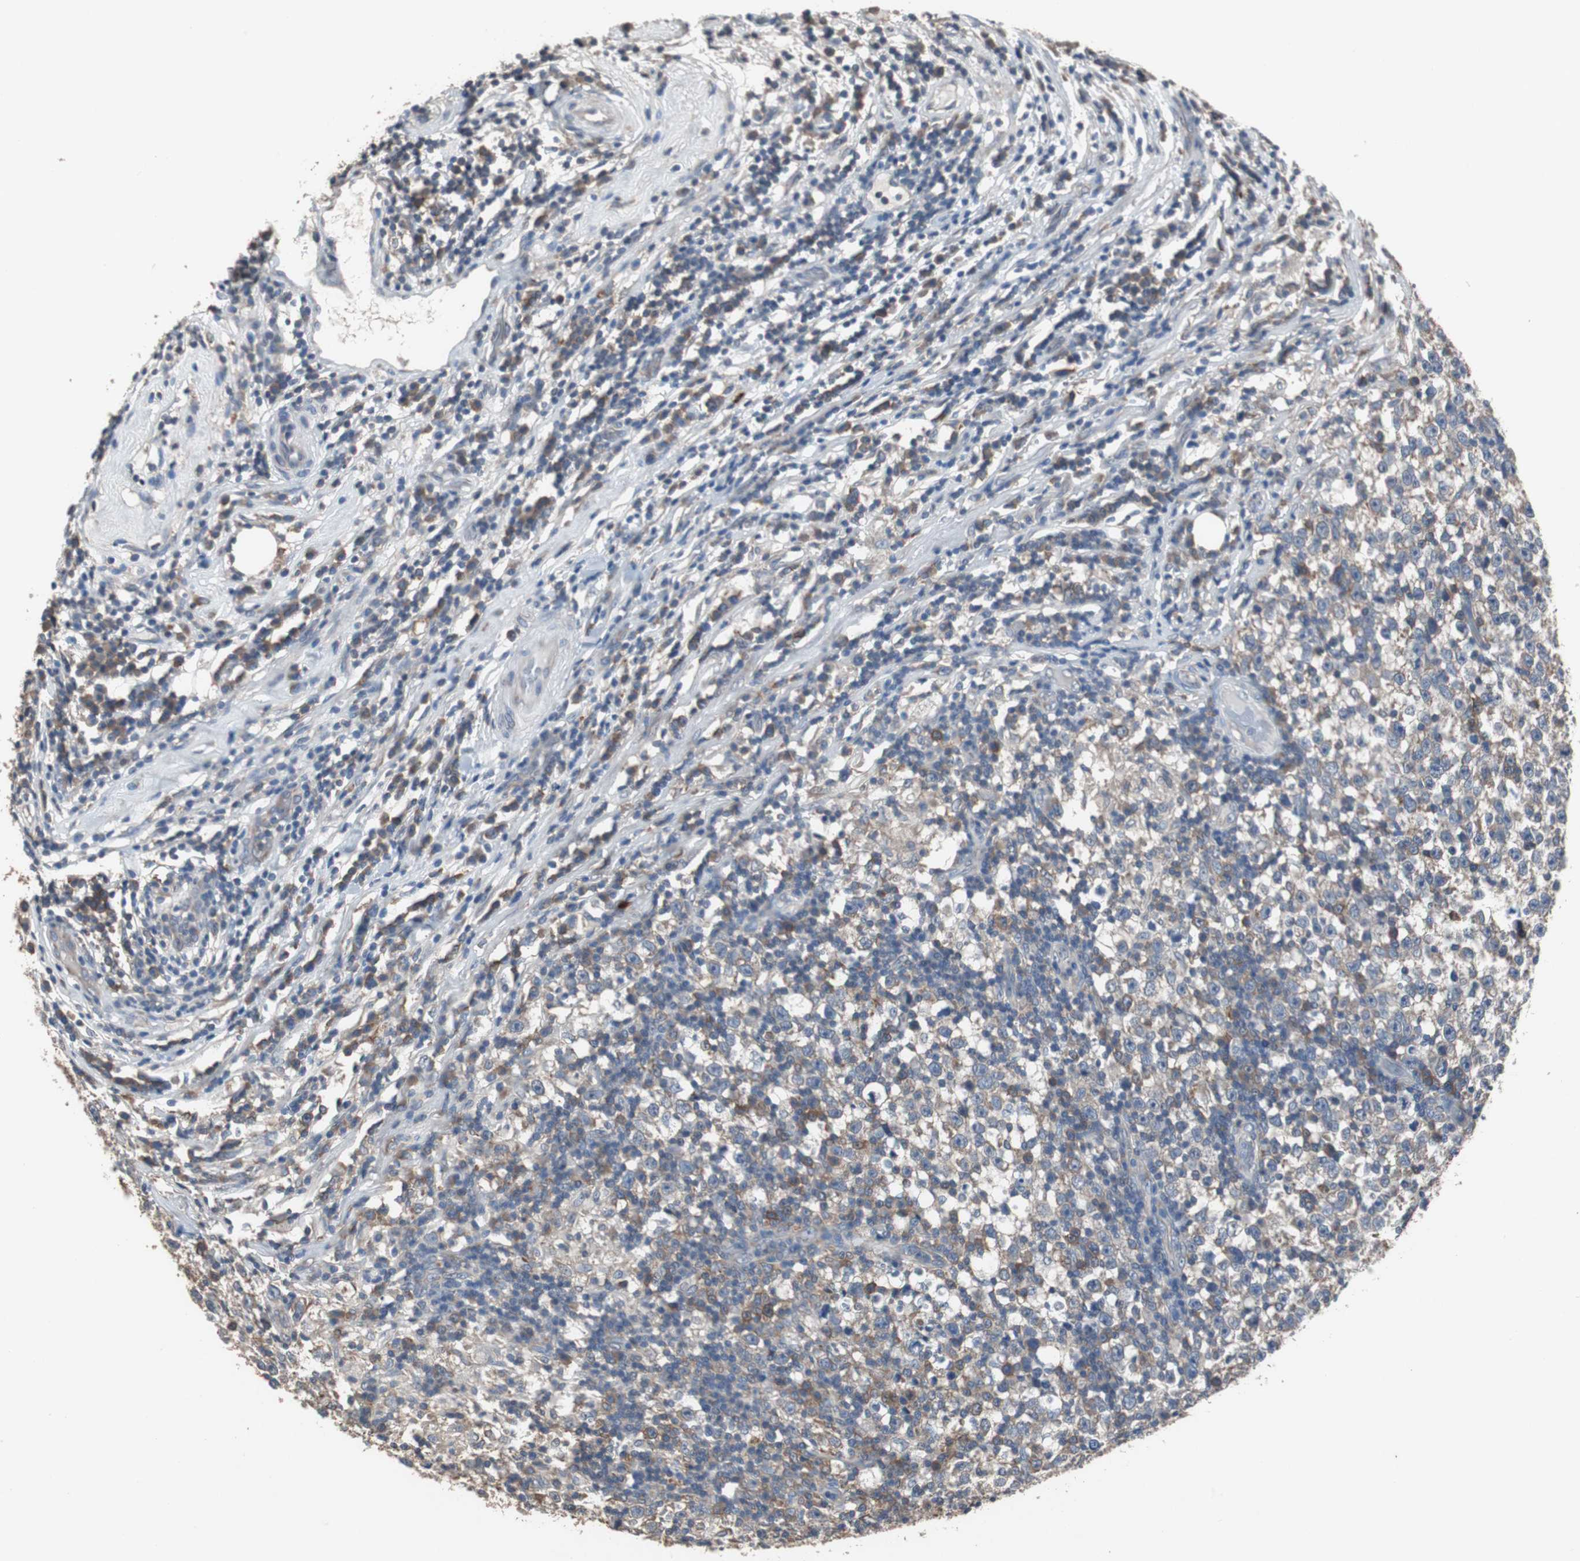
{"staining": {"intensity": "moderate", "quantity": ">75%", "location": "cytoplasmic/membranous"}, "tissue": "testis cancer", "cell_type": "Tumor cells", "image_type": "cancer", "snomed": [{"axis": "morphology", "description": "Seminoma, NOS"}, {"axis": "topography", "description": "Testis"}], "caption": "Immunohistochemistry (IHC) micrograph of neoplastic tissue: human testis seminoma stained using immunohistochemistry (IHC) reveals medium levels of moderate protein expression localized specifically in the cytoplasmic/membranous of tumor cells, appearing as a cytoplasmic/membranous brown color.", "gene": "USP10", "patient": {"sex": "male", "age": 43}}